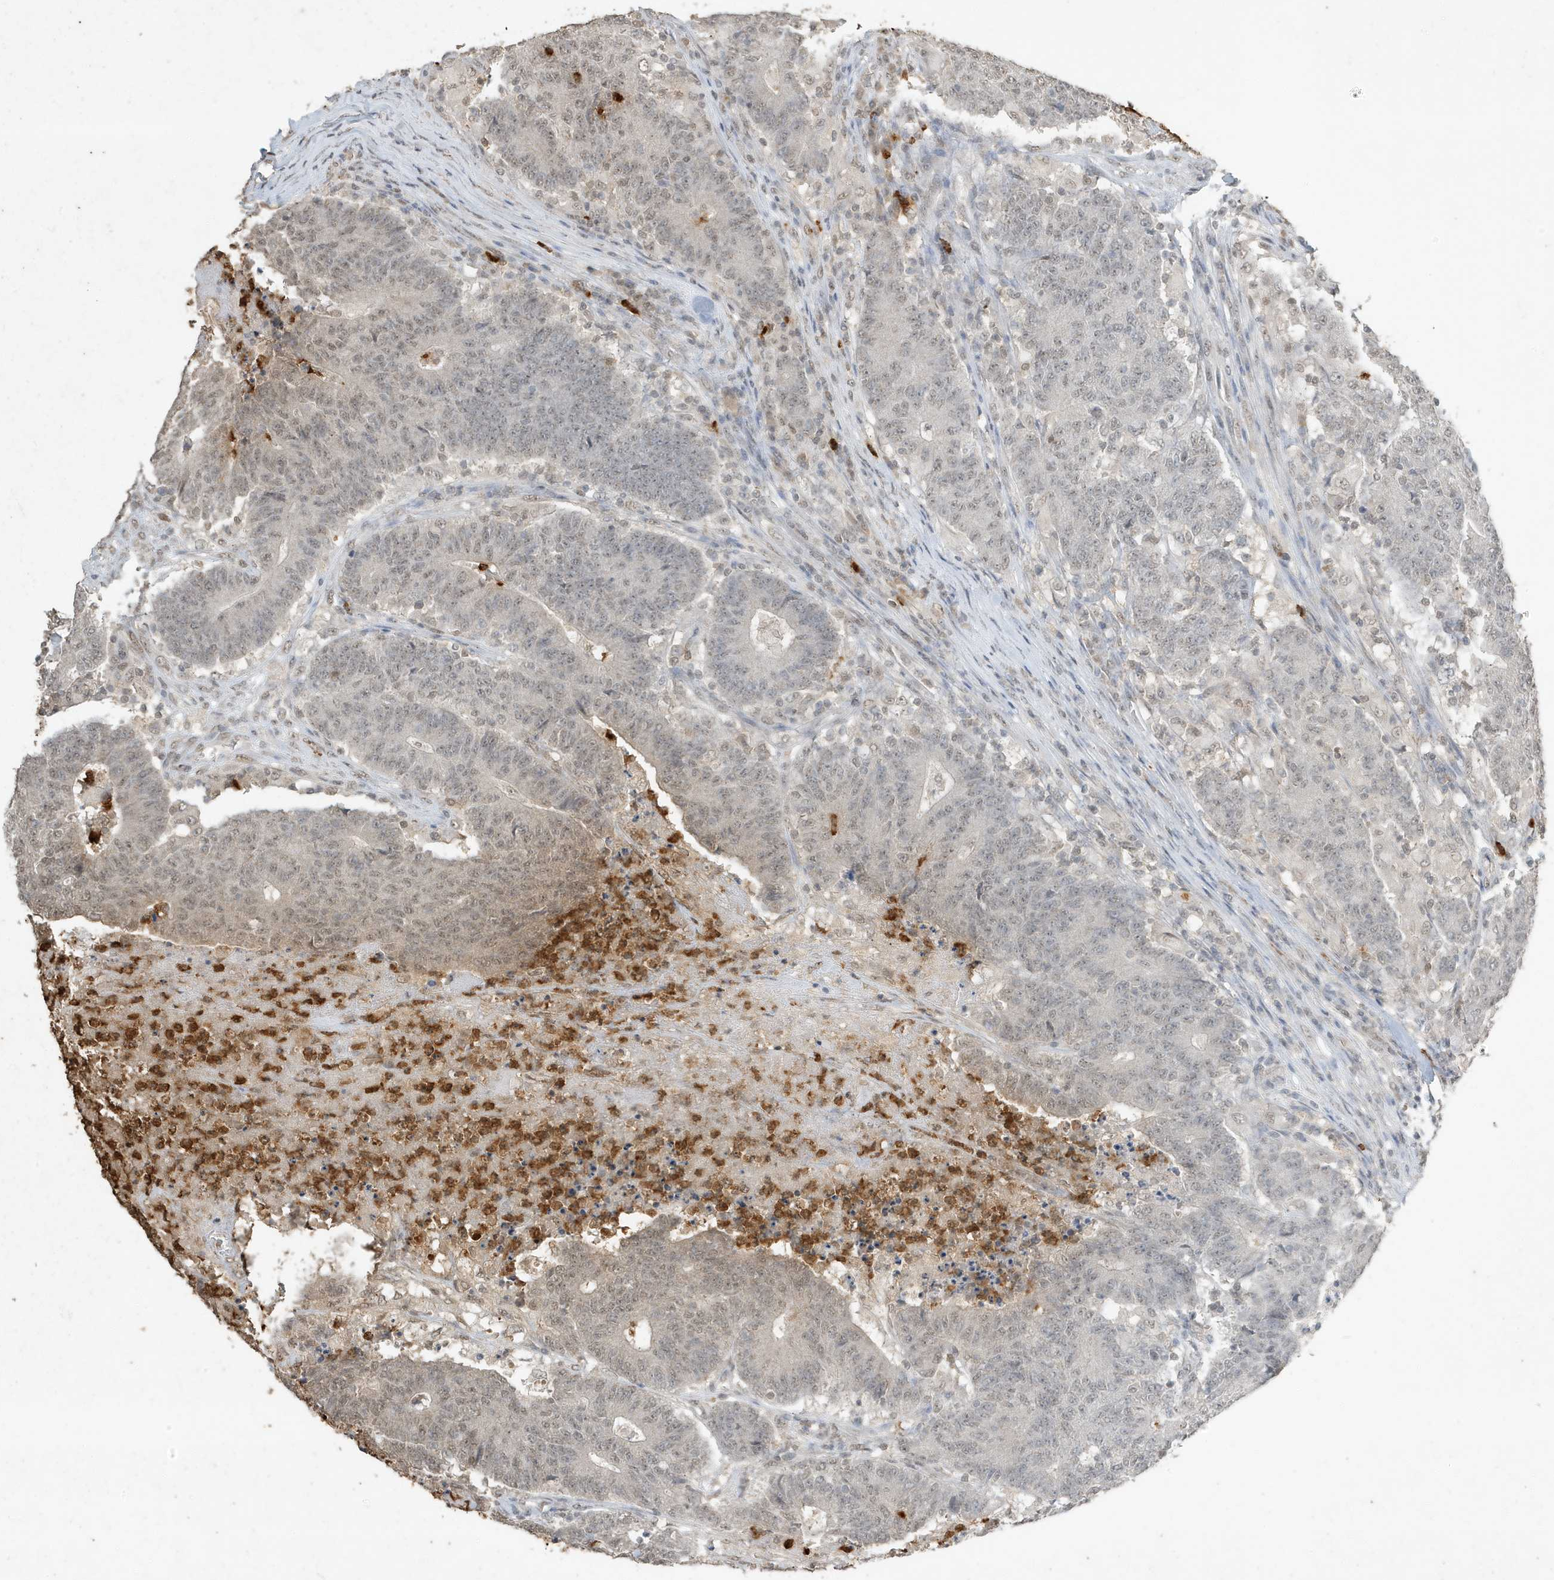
{"staining": {"intensity": "weak", "quantity": "25%-75%", "location": "nuclear"}, "tissue": "colorectal cancer", "cell_type": "Tumor cells", "image_type": "cancer", "snomed": [{"axis": "morphology", "description": "Normal tissue, NOS"}, {"axis": "morphology", "description": "Adenocarcinoma, NOS"}, {"axis": "topography", "description": "Colon"}], "caption": "Immunohistochemical staining of colorectal adenocarcinoma demonstrates low levels of weak nuclear protein positivity in approximately 25%-75% of tumor cells. Nuclei are stained in blue.", "gene": "DEFA1", "patient": {"sex": "female", "age": 75}}